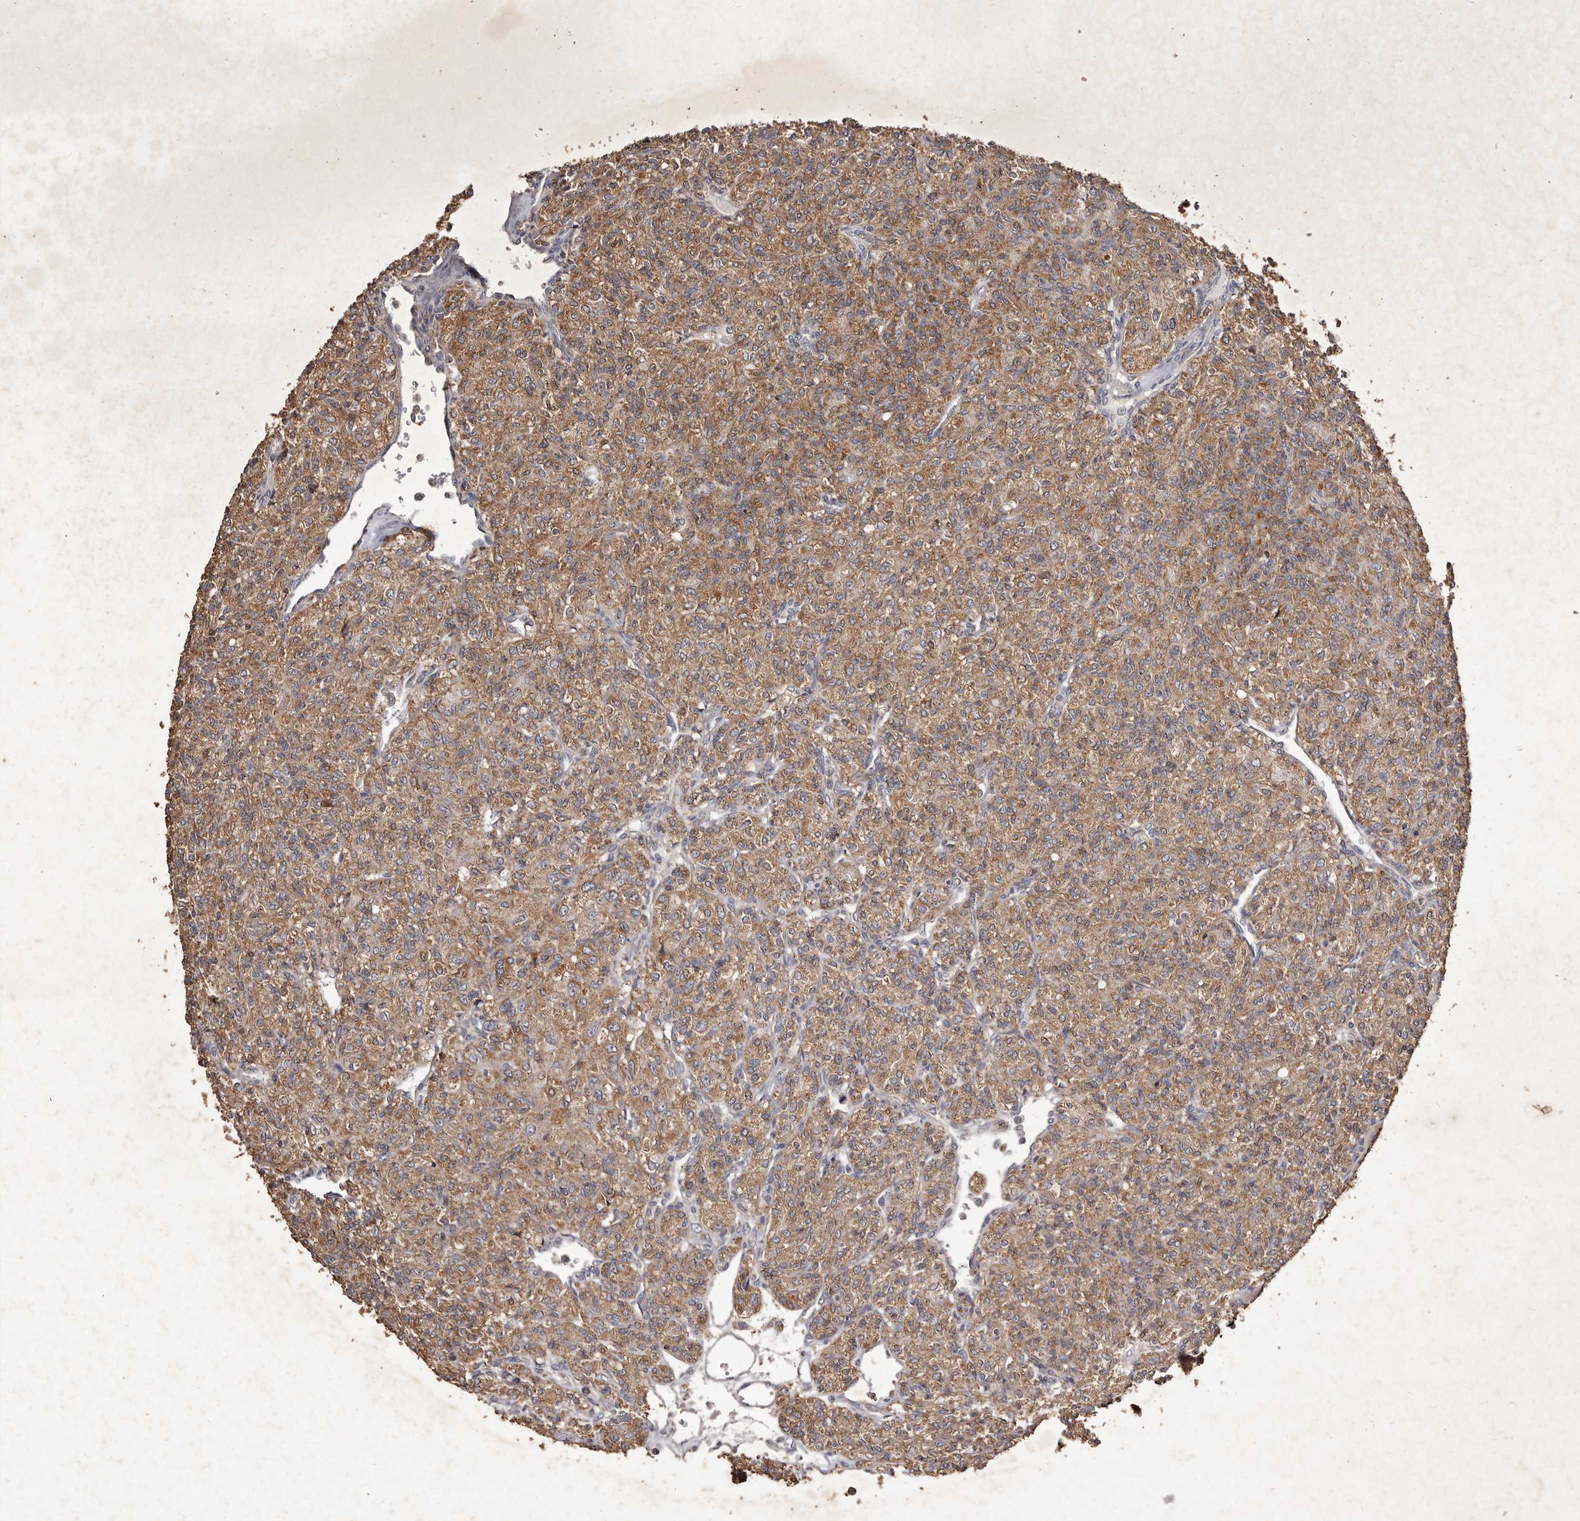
{"staining": {"intensity": "moderate", "quantity": ">75%", "location": "cytoplasmic/membranous"}, "tissue": "renal cancer", "cell_type": "Tumor cells", "image_type": "cancer", "snomed": [{"axis": "morphology", "description": "Adenocarcinoma, NOS"}, {"axis": "topography", "description": "Kidney"}], "caption": "About >75% of tumor cells in renal cancer (adenocarcinoma) show moderate cytoplasmic/membranous protein positivity as visualized by brown immunohistochemical staining.", "gene": "CXCL14", "patient": {"sex": "male", "age": 77}}